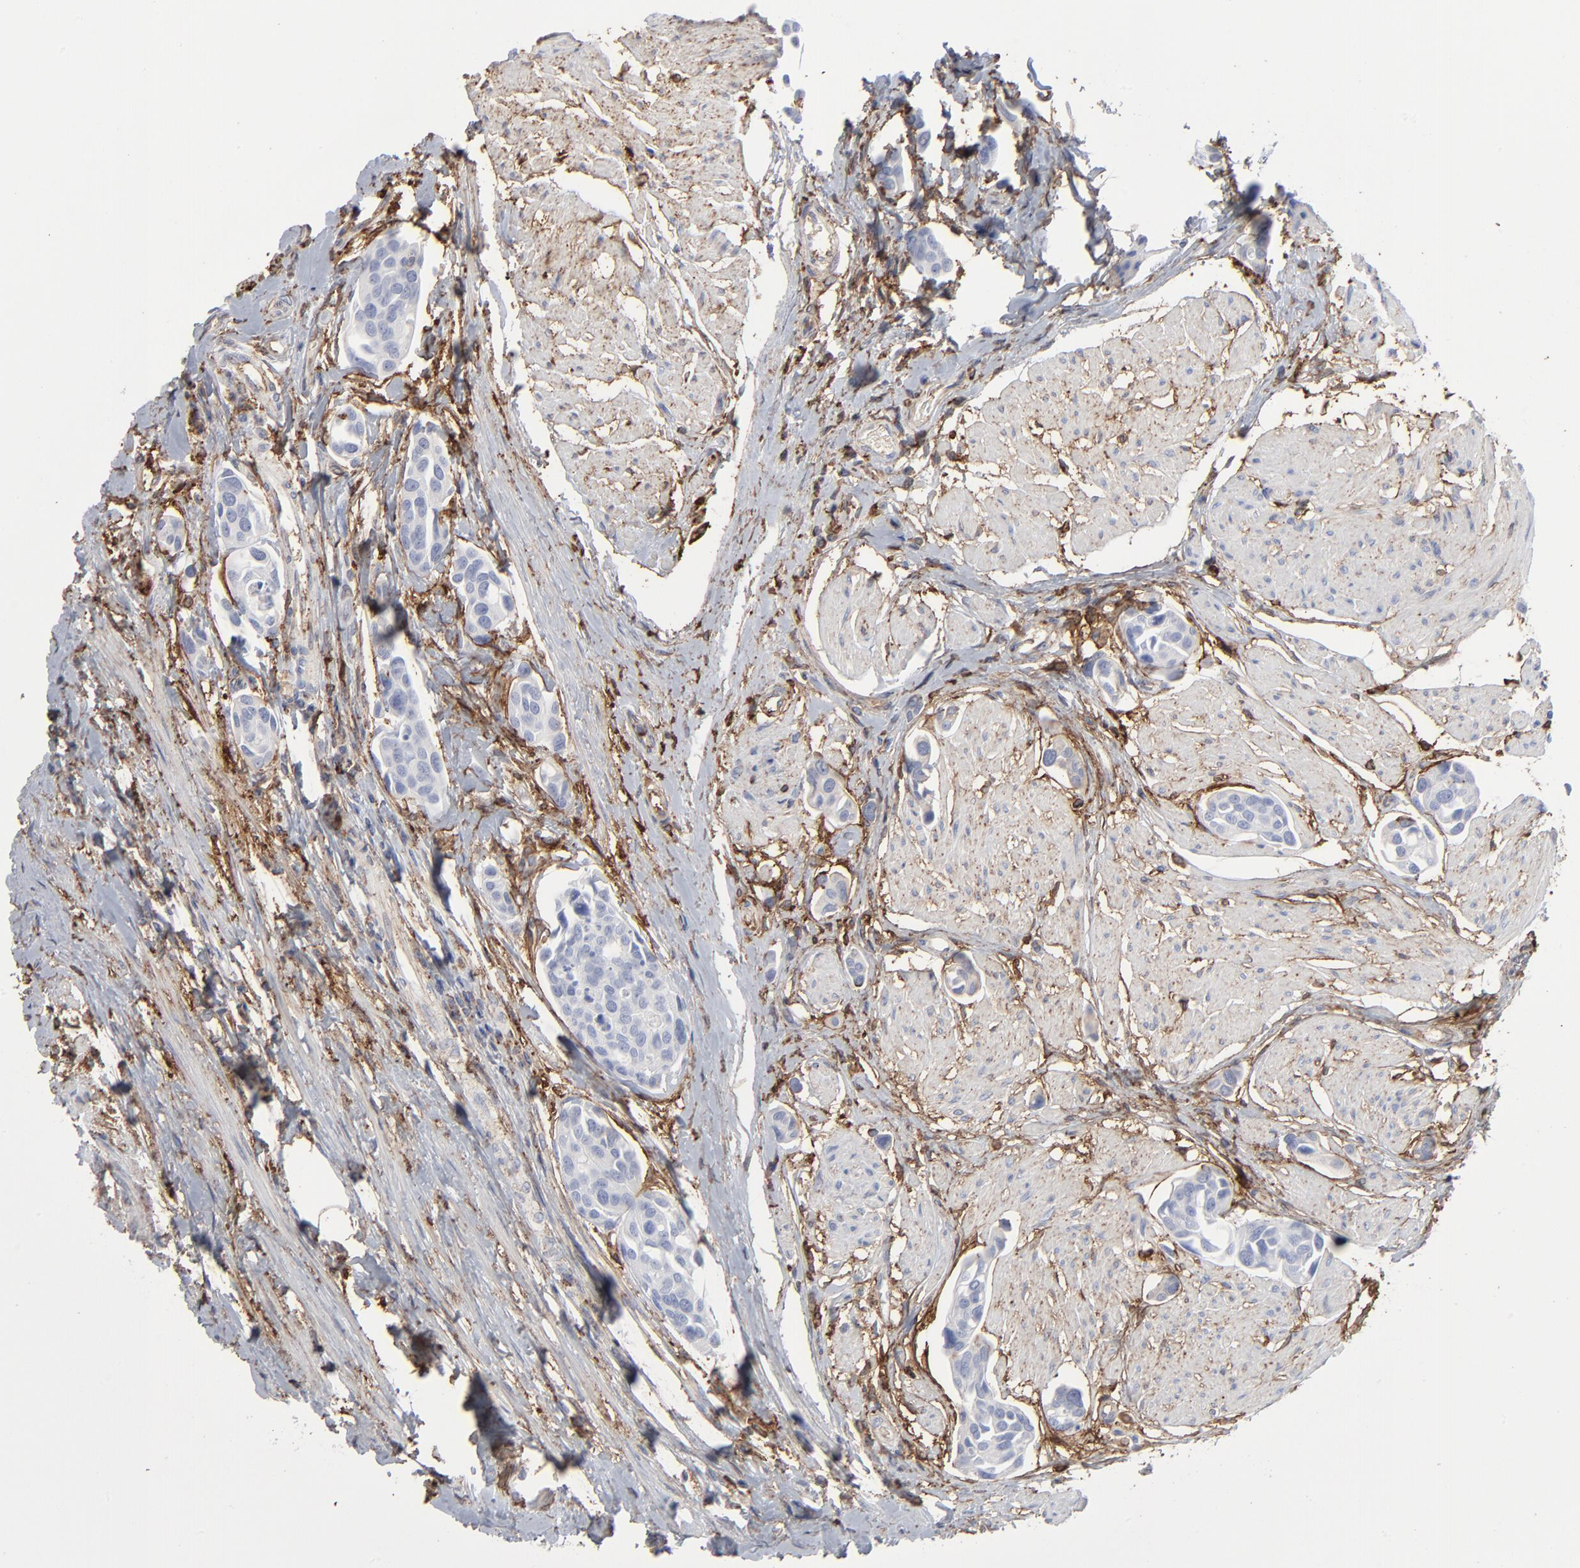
{"staining": {"intensity": "negative", "quantity": "none", "location": "none"}, "tissue": "urothelial cancer", "cell_type": "Tumor cells", "image_type": "cancer", "snomed": [{"axis": "morphology", "description": "Urothelial carcinoma, High grade"}, {"axis": "topography", "description": "Urinary bladder"}], "caption": "Tumor cells are negative for brown protein staining in urothelial cancer.", "gene": "ANXA5", "patient": {"sex": "male", "age": 78}}